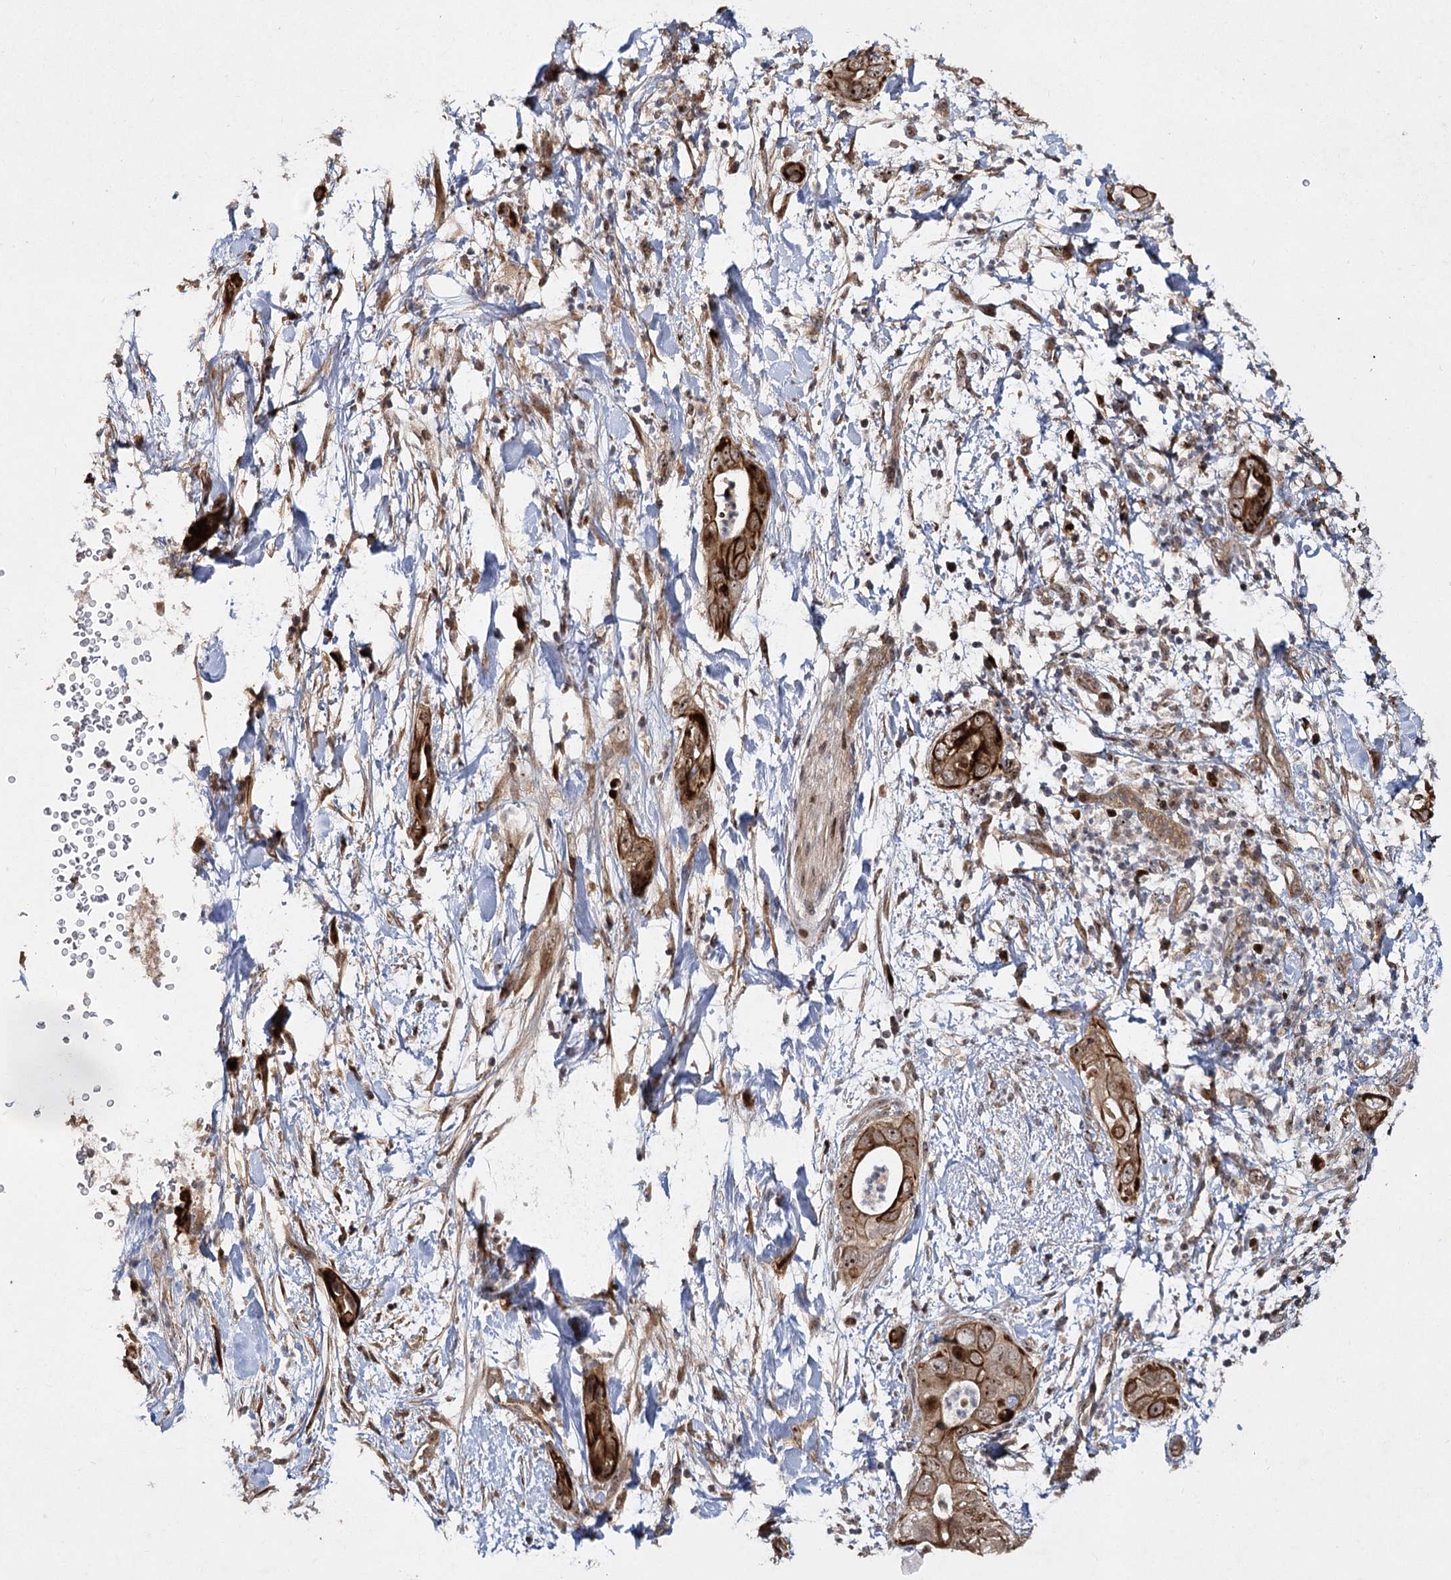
{"staining": {"intensity": "strong", "quantity": ">75%", "location": "nuclear"}, "tissue": "pancreatic cancer", "cell_type": "Tumor cells", "image_type": "cancer", "snomed": [{"axis": "morphology", "description": "Adenocarcinoma, NOS"}, {"axis": "topography", "description": "Pancreas"}], "caption": "Immunohistochemical staining of pancreatic adenocarcinoma shows high levels of strong nuclear protein positivity in approximately >75% of tumor cells.", "gene": "PIK3C2A", "patient": {"sex": "female", "age": 78}}